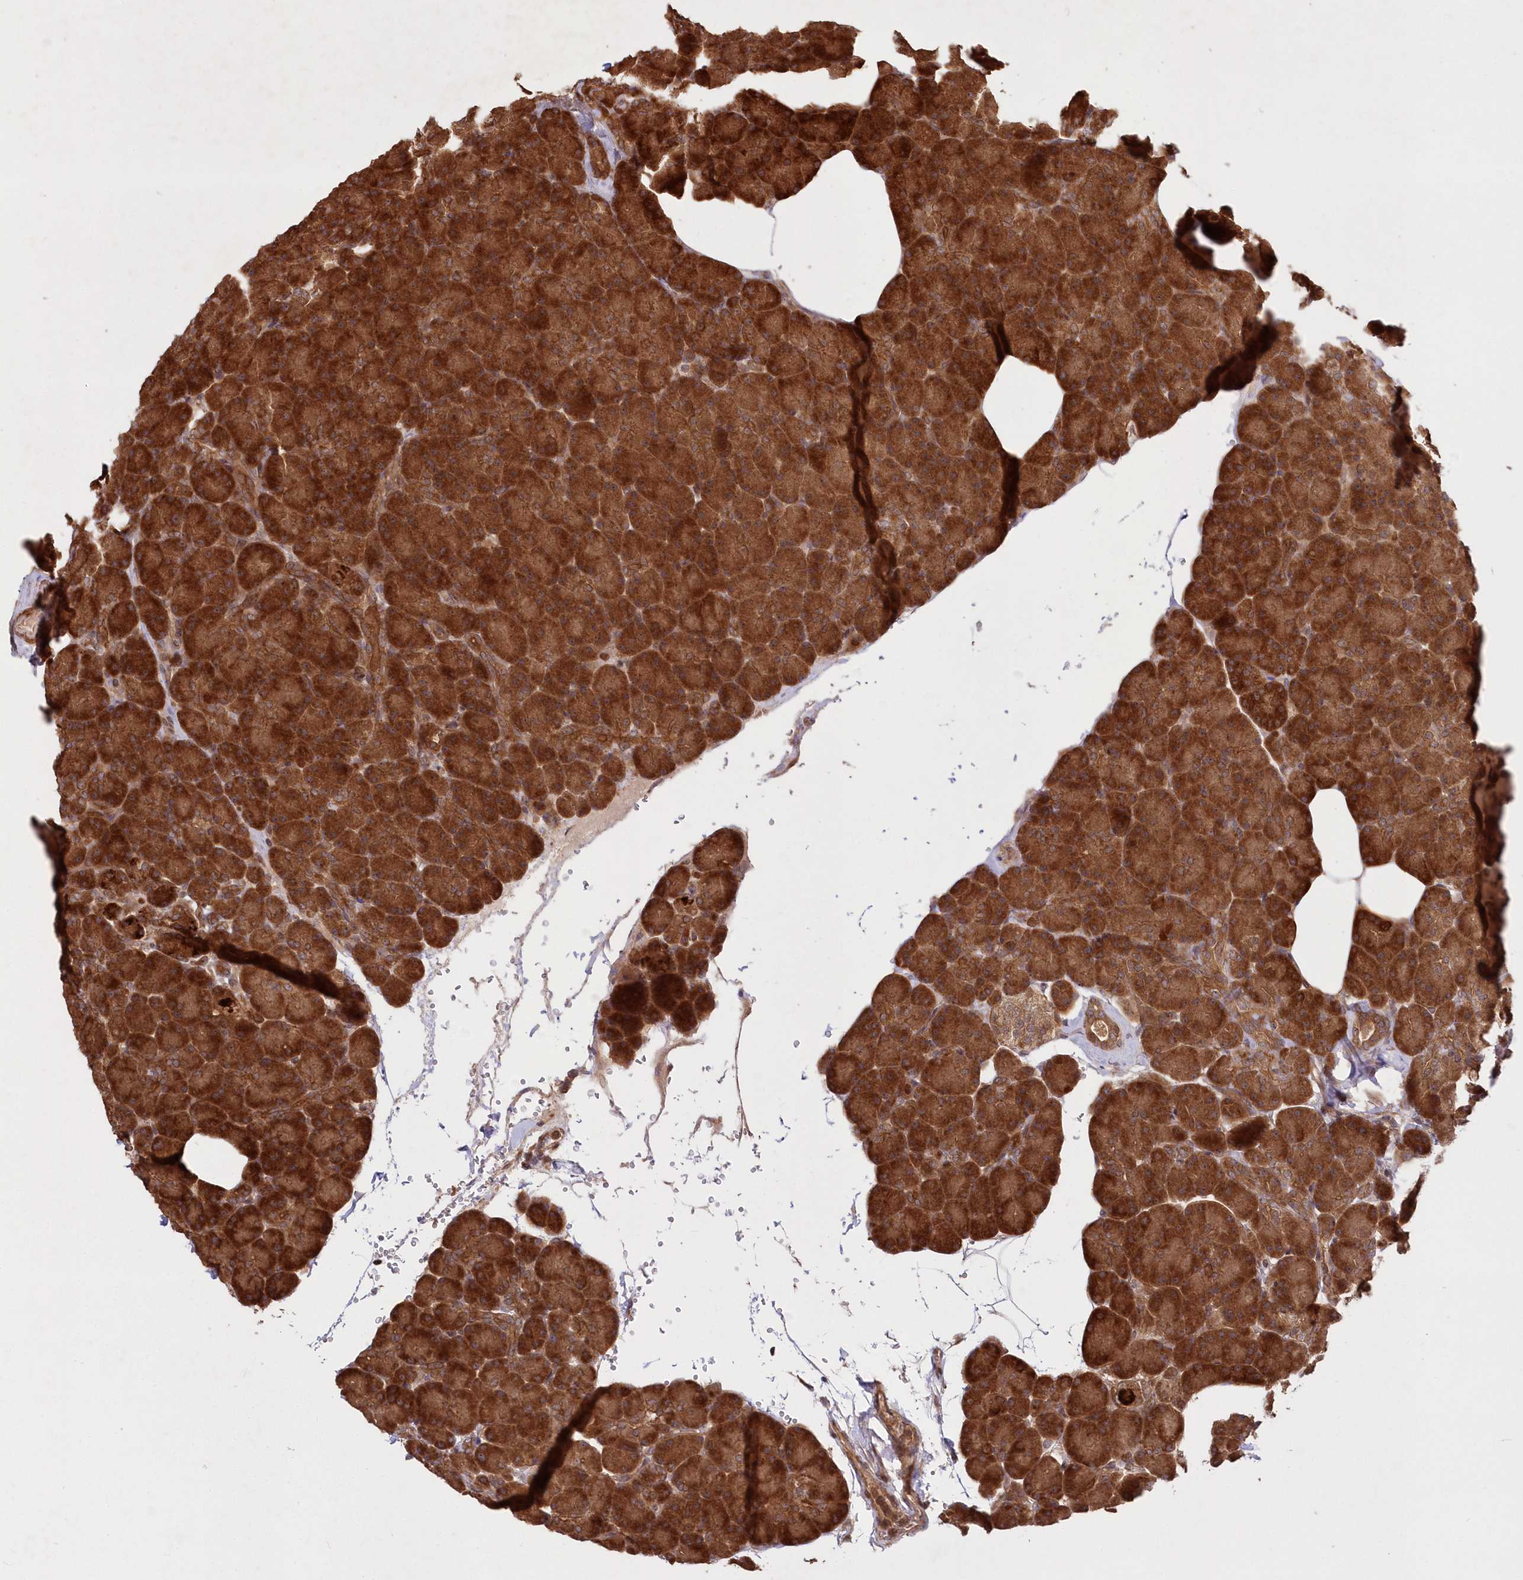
{"staining": {"intensity": "strong", "quantity": ">75%", "location": "cytoplasmic/membranous"}, "tissue": "pancreas", "cell_type": "Exocrine glandular cells", "image_type": "normal", "snomed": [{"axis": "morphology", "description": "Normal tissue, NOS"}, {"axis": "topography", "description": "Pancreas"}], "caption": "Pancreas was stained to show a protein in brown. There is high levels of strong cytoplasmic/membranous staining in approximately >75% of exocrine glandular cells. (Brightfield microscopy of DAB IHC at high magnification).", "gene": "TBCA", "patient": {"sex": "female", "age": 43}}